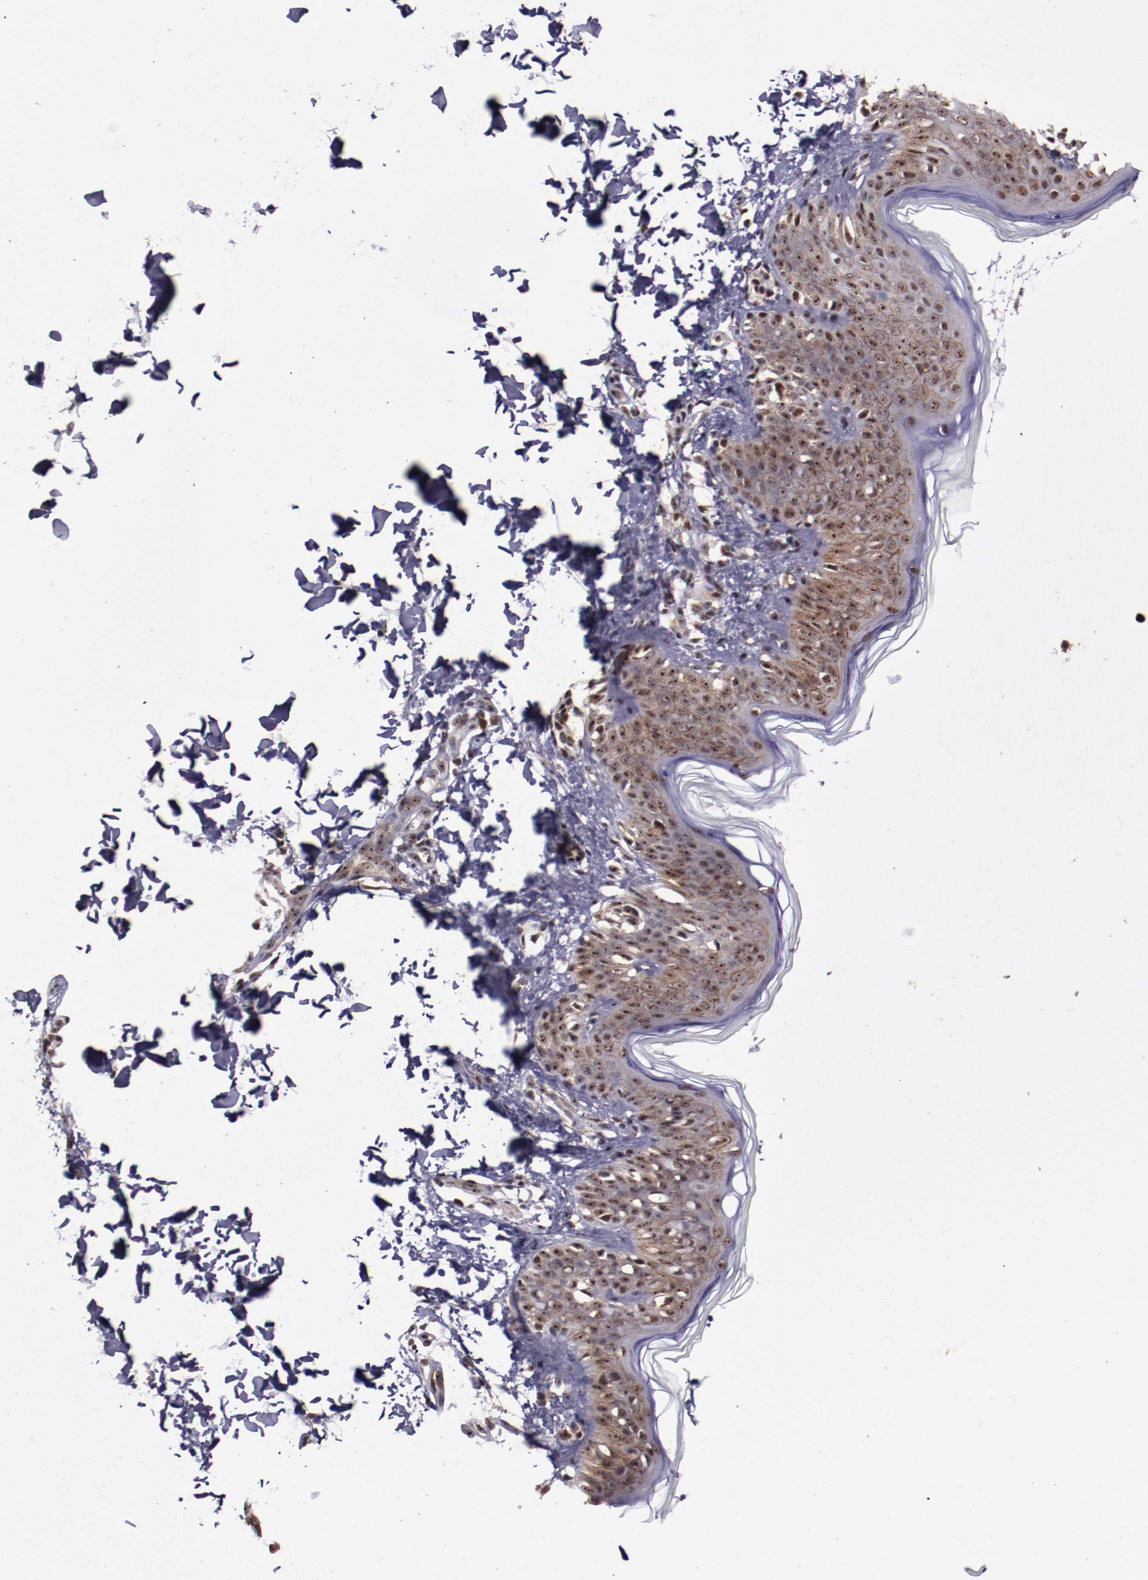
{"staining": {"intensity": "moderate", "quantity": ">75%", "location": "cytoplasmic/membranous,nuclear"}, "tissue": "skin", "cell_type": "Fibroblasts", "image_type": "normal", "snomed": [{"axis": "morphology", "description": "Normal tissue, NOS"}, {"axis": "topography", "description": "Skin"}], "caption": "Immunohistochemistry (IHC) micrograph of benign human skin stained for a protein (brown), which displays medium levels of moderate cytoplasmic/membranous,nuclear staining in approximately >75% of fibroblasts.", "gene": "CECR2", "patient": {"sex": "female", "age": 4}}